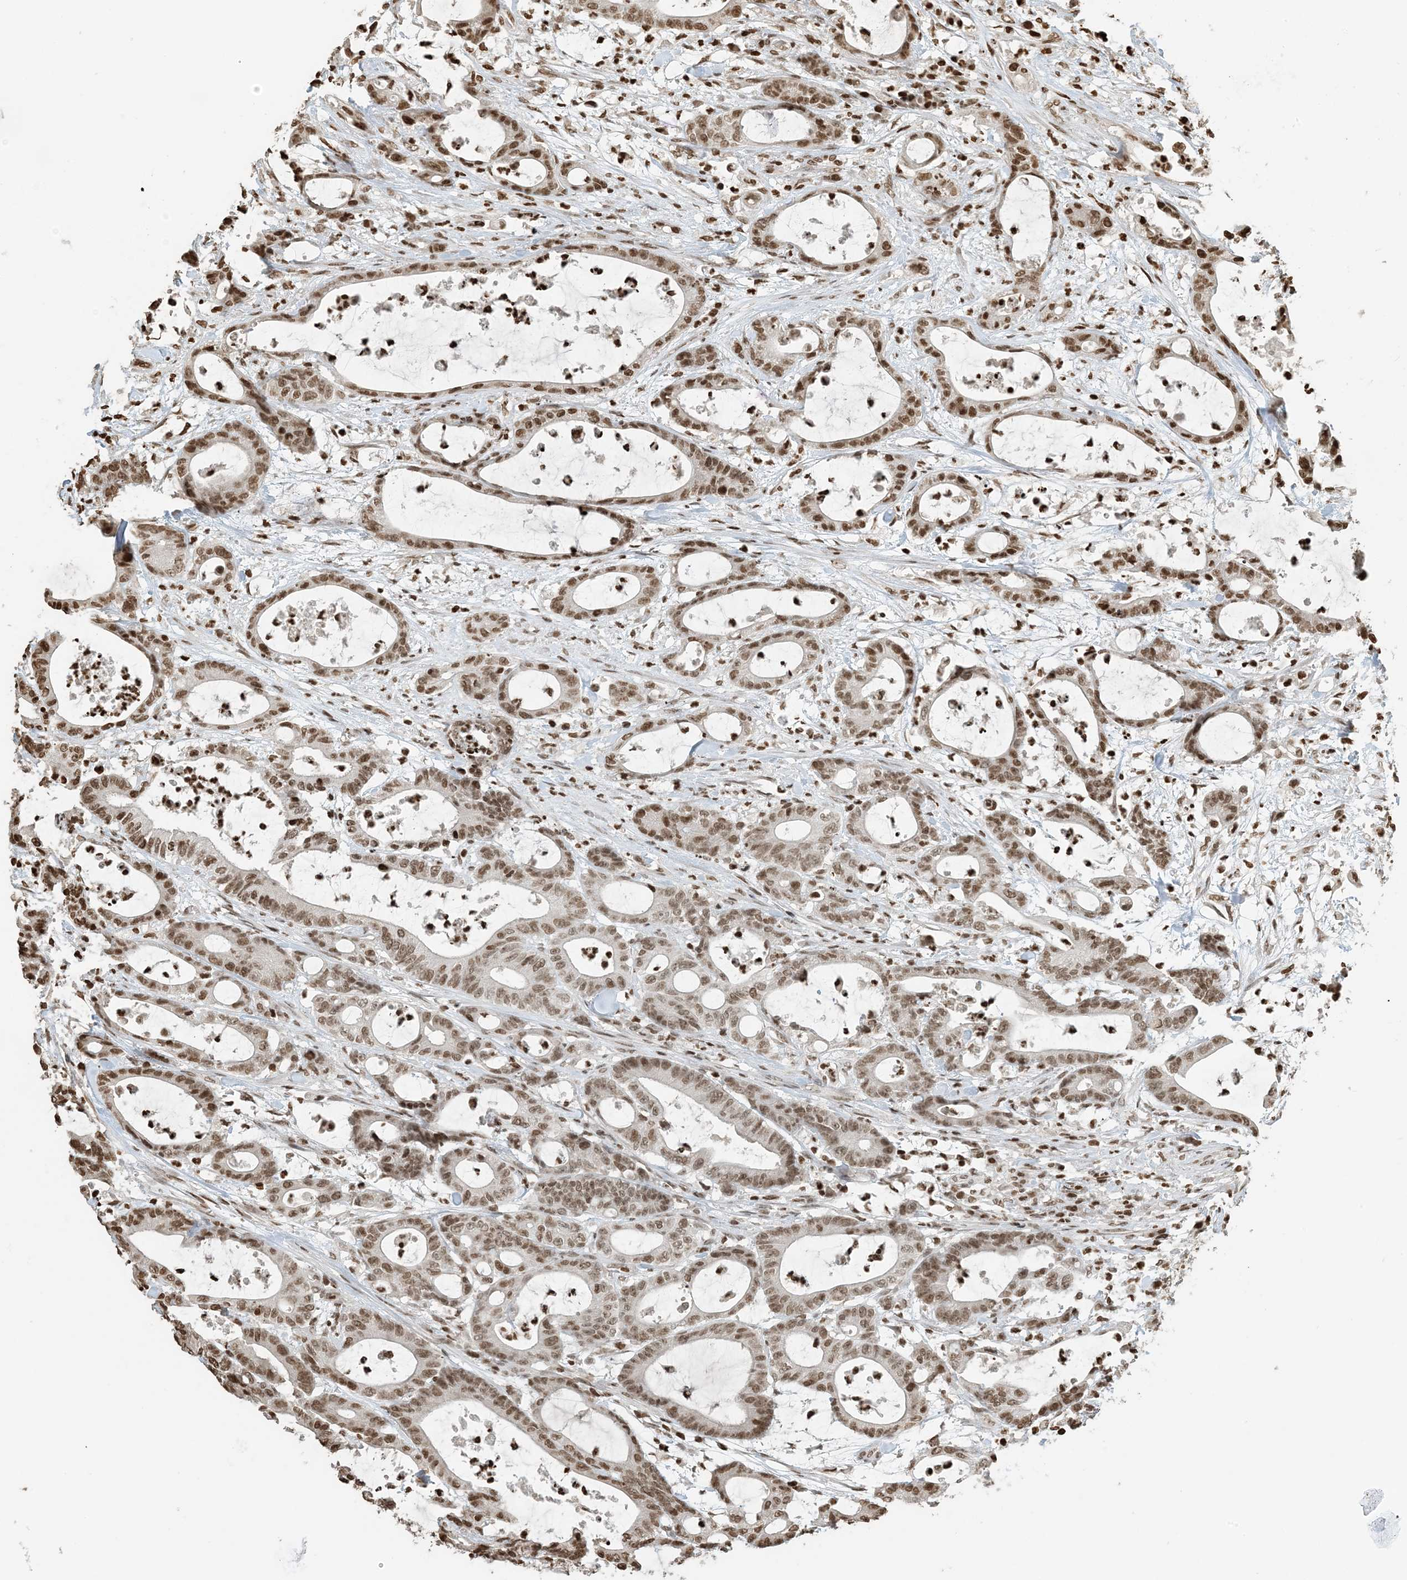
{"staining": {"intensity": "moderate", "quantity": ">75%", "location": "nuclear"}, "tissue": "colorectal cancer", "cell_type": "Tumor cells", "image_type": "cancer", "snomed": [{"axis": "morphology", "description": "Adenocarcinoma, NOS"}, {"axis": "topography", "description": "Colon"}], "caption": "Protein expression analysis of human colorectal cancer (adenocarcinoma) reveals moderate nuclear positivity in approximately >75% of tumor cells.", "gene": "H3-3B", "patient": {"sex": "female", "age": 84}}